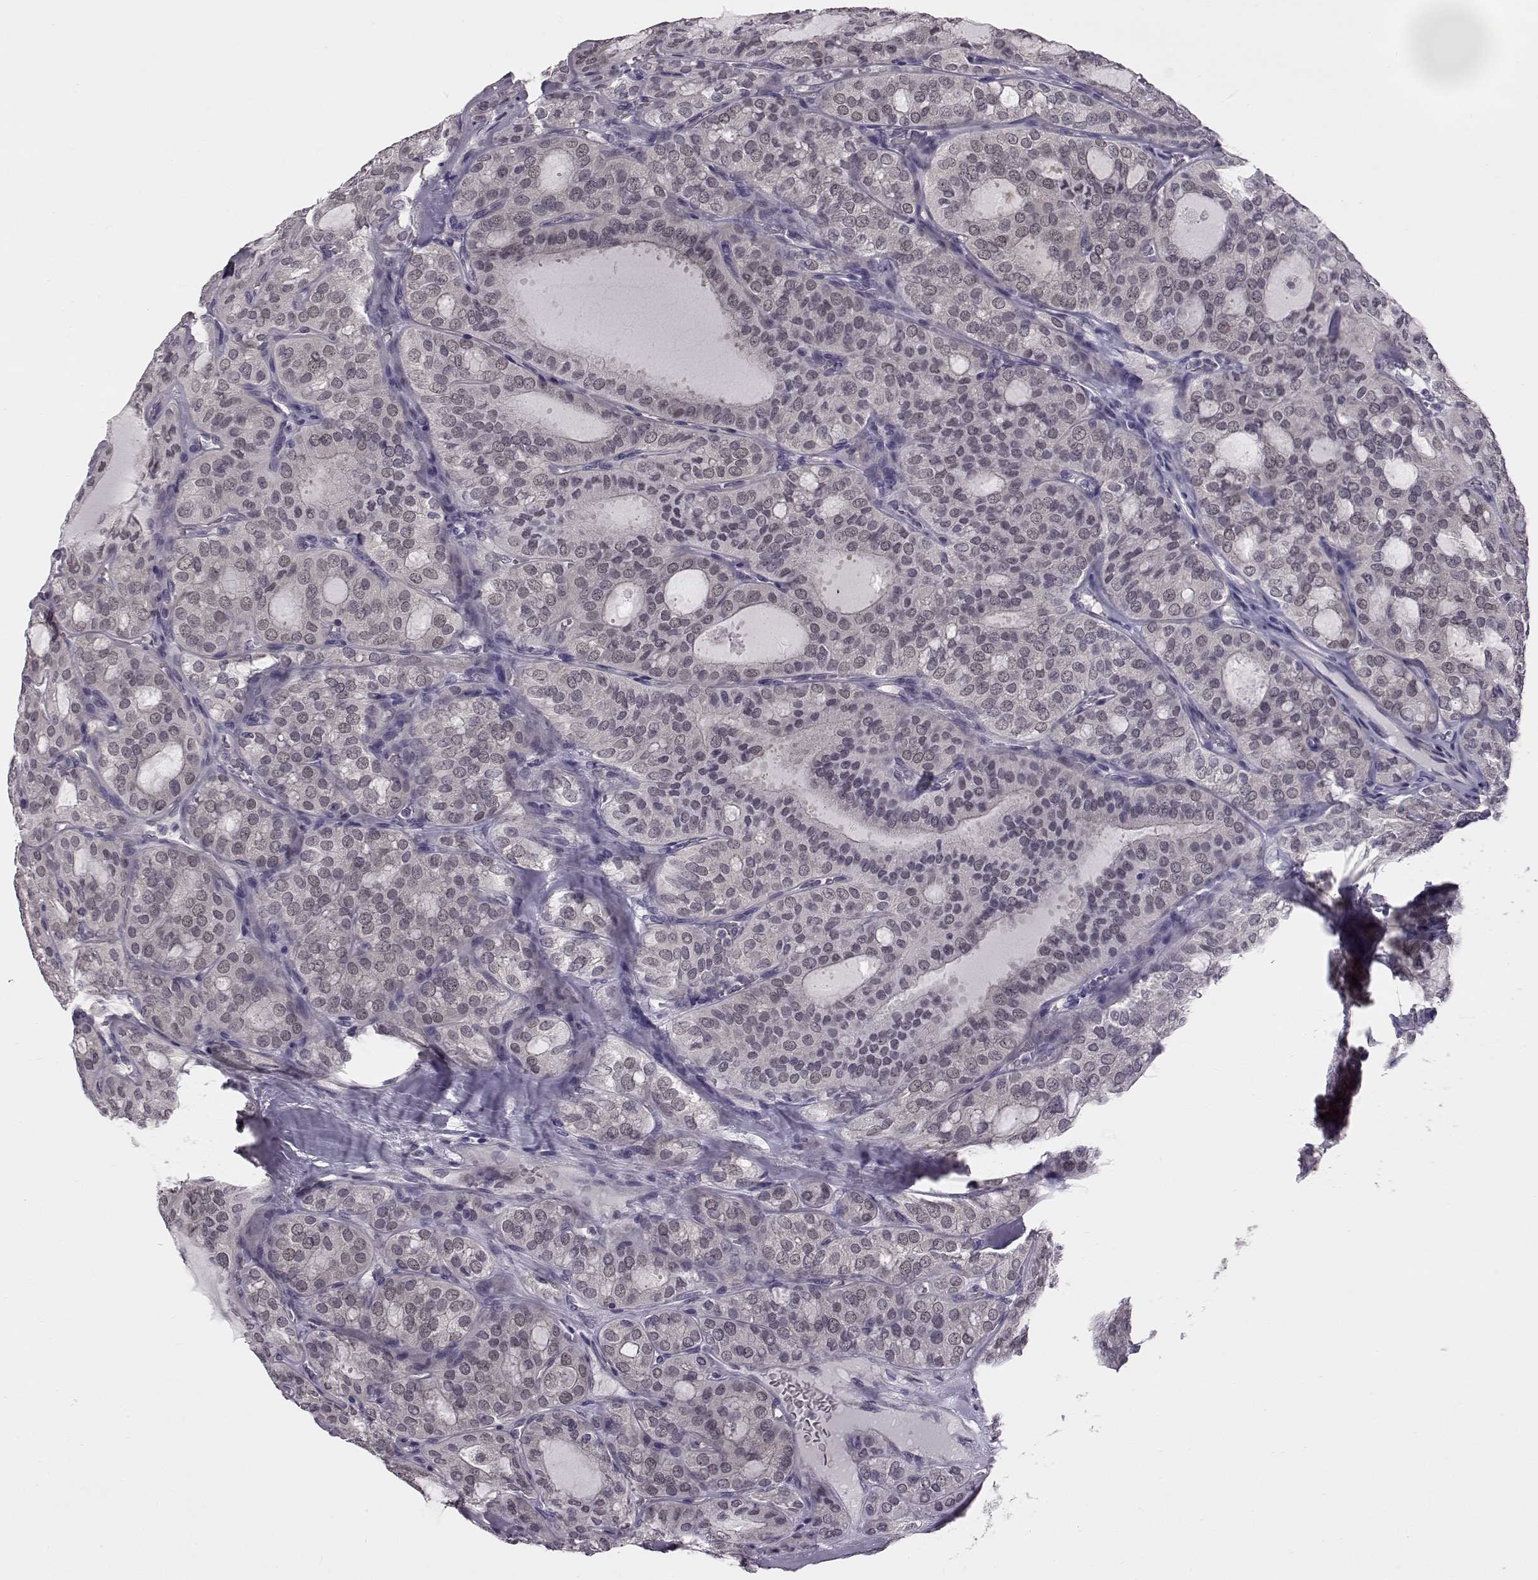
{"staining": {"intensity": "negative", "quantity": "none", "location": "none"}, "tissue": "thyroid cancer", "cell_type": "Tumor cells", "image_type": "cancer", "snomed": [{"axis": "morphology", "description": "Follicular adenoma carcinoma, NOS"}, {"axis": "topography", "description": "Thyroid gland"}], "caption": "Micrograph shows no significant protein expression in tumor cells of follicular adenoma carcinoma (thyroid).", "gene": "C10orf62", "patient": {"sex": "male", "age": 75}}